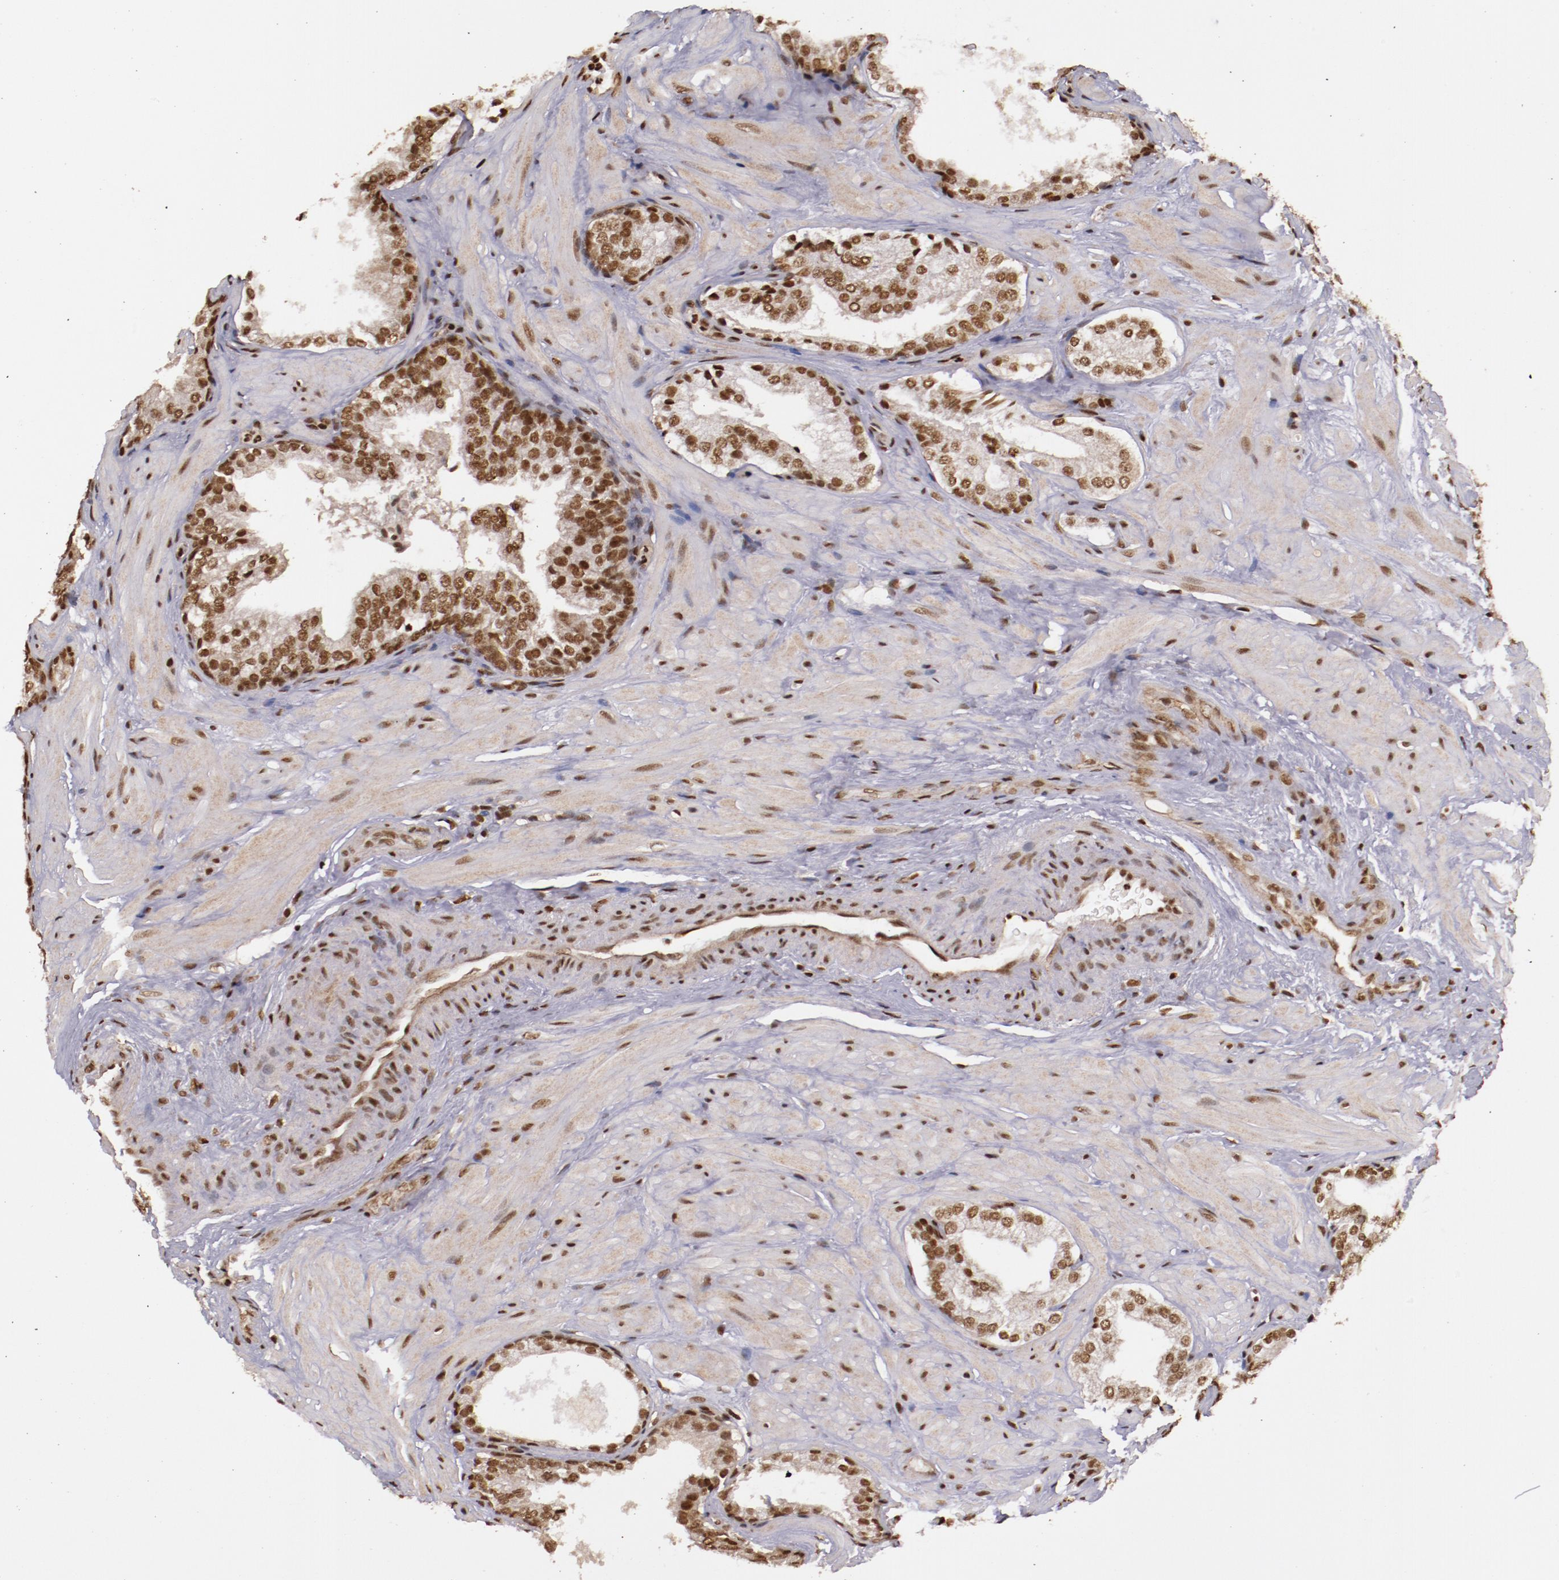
{"staining": {"intensity": "moderate", "quantity": ">75%", "location": "nuclear"}, "tissue": "prostate cancer", "cell_type": "Tumor cells", "image_type": "cancer", "snomed": [{"axis": "morphology", "description": "Adenocarcinoma, Low grade"}, {"axis": "topography", "description": "Prostate"}], "caption": "A medium amount of moderate nuclear positivity is present in approximately >75% of tumor cells in prostate cancer tissue. The staining was performed using DAB (3,3'-diaminobenzidine) to visualize the protein expression in brown, while the nuclei were stained in blue with hematoxylin (Magnification: 20x).", "gene": "STAG2", "patient": {"sex": "male", "age": 69}}